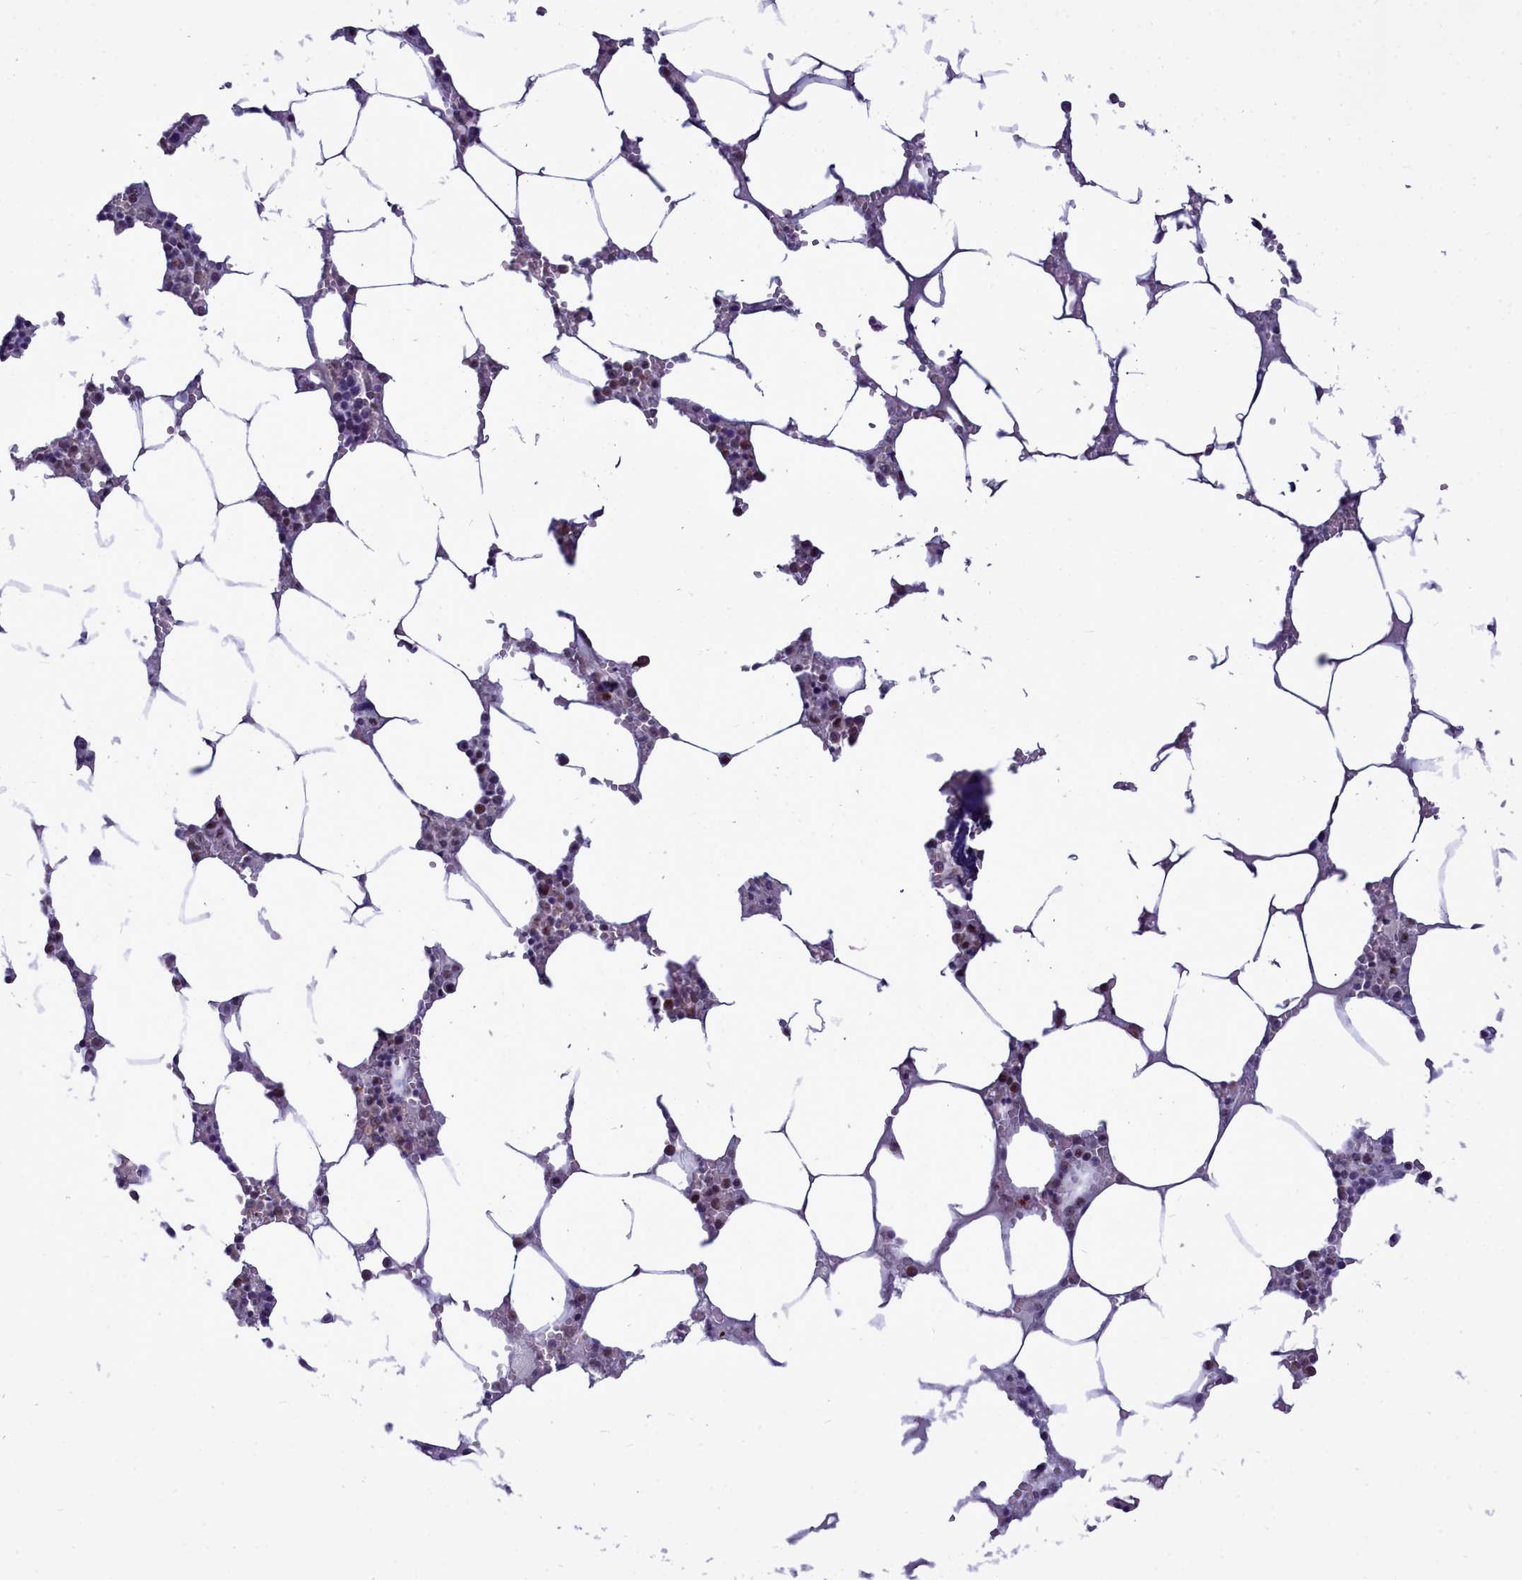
{"staining": {"intensity": "moderate", "quantity": "<25%", "location": "cytoplasmic/membranous"}, "tissue": "bone marrow", "cell_type": "Hematopoietic cells", "image_type": "normal", "snomed": [{"axis": "morphology", "description": "Normal tissue, NOS"}, {"axis": "topography", "description": "Bone marrow"}], "caption": "Protein analysis of normal bone marrow exhibits moderate cytoplasmic/membranous positivity in approximately <25% of hematopoietic cells.", "gene": "POM121L2", "patient": {"sex": "male", "age": 70}}